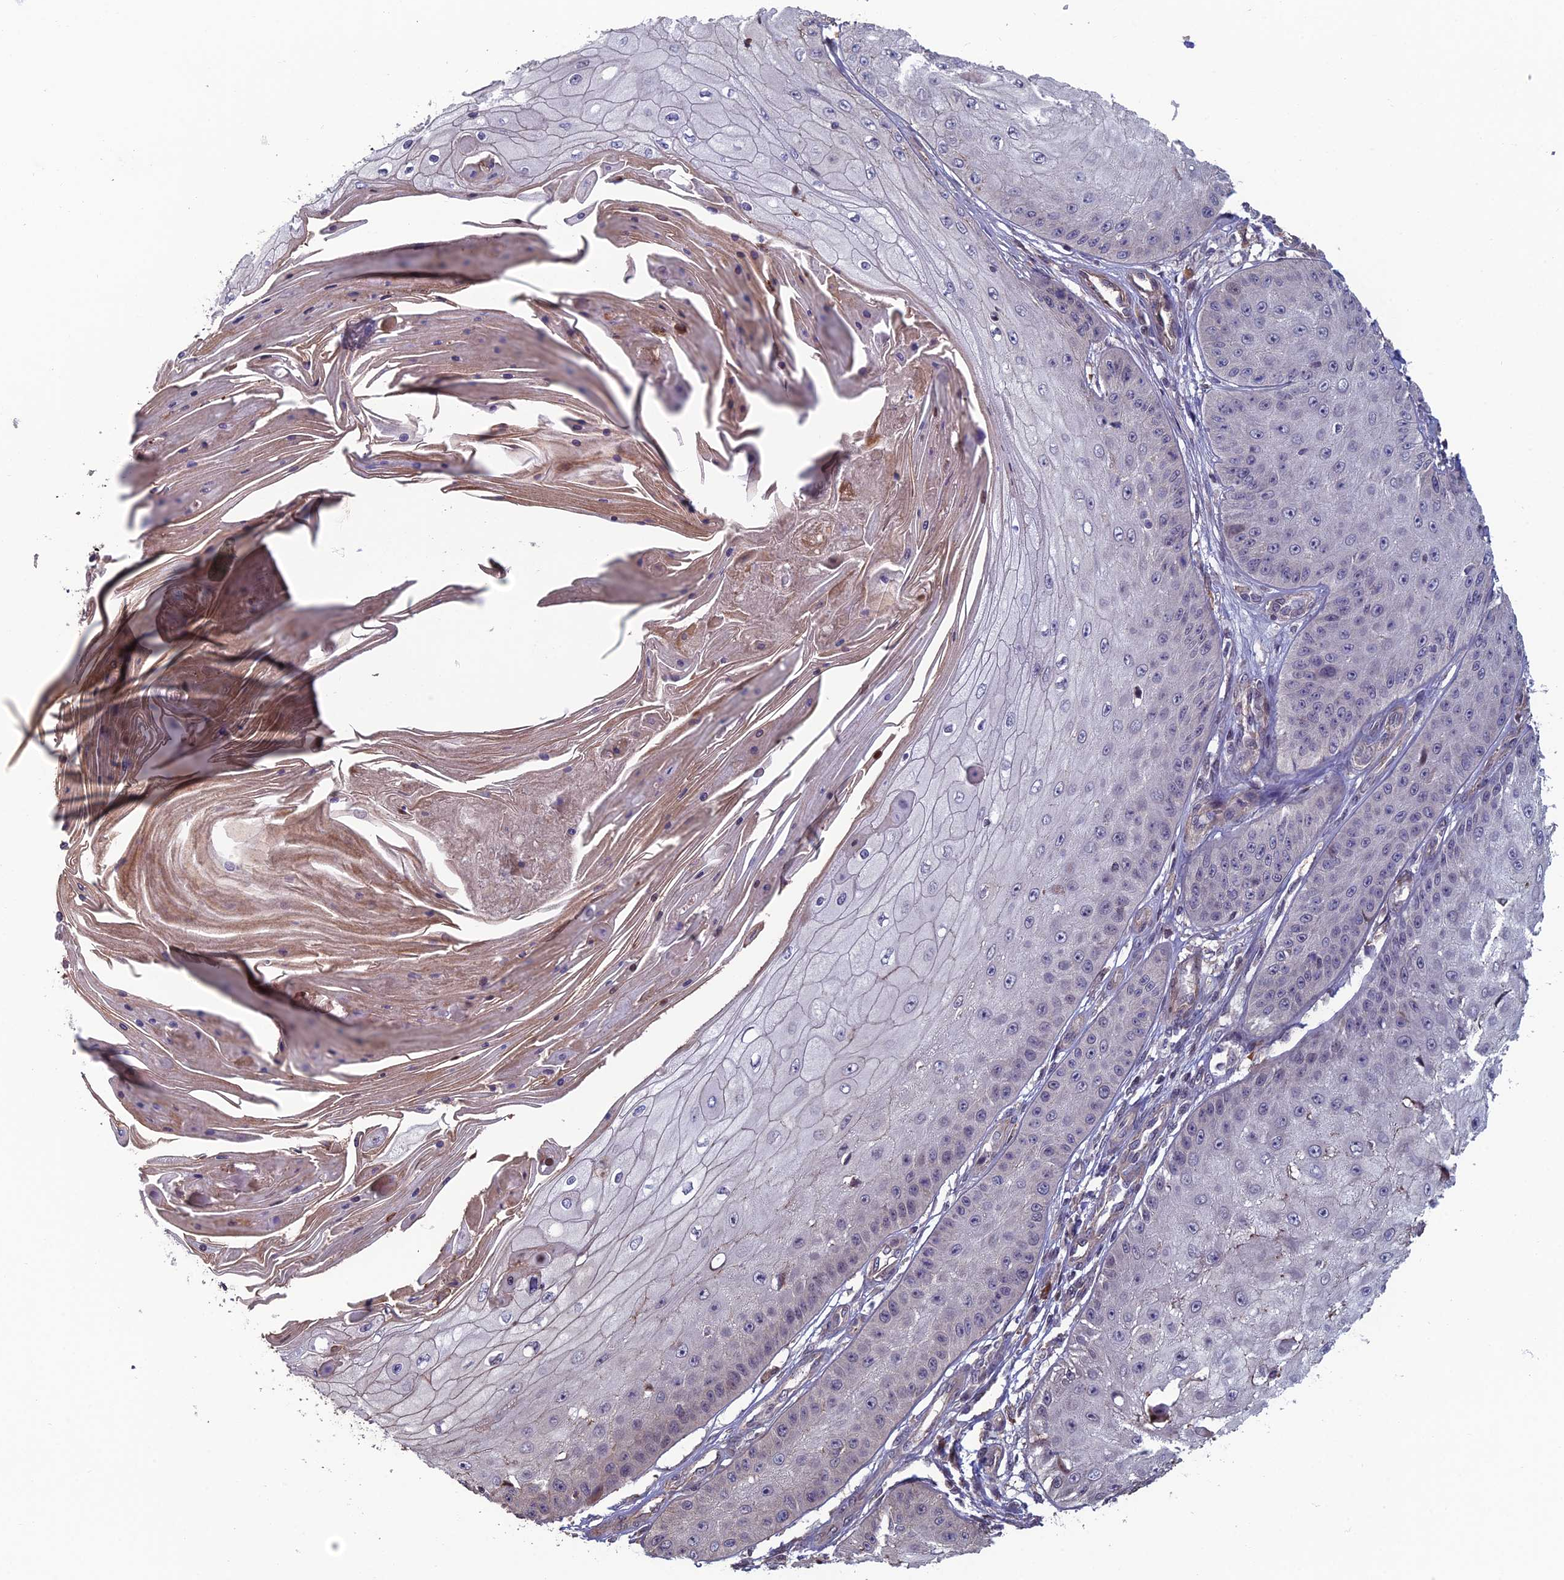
{"staining": {"intensity": "negative", "quantity": "none", "location": "none"}, "tissue": "skin cancer", "cell_type": "Tumor cells", "image_type": "cancer", "snomed": [{"axis": "morphology", "description": "Squamous cell carcinoma, NOS"}, {"axis": "topography", "description": "Skin"}], "caption": "An immunohistochemistry (IHC) histopathology image of skin cancer is shown. There is no staining in tumor cells of skin cancer. Nuclei are stained in blue.", "gene": "CCDC183", "patient": {"sex": "male", "age": 70}}